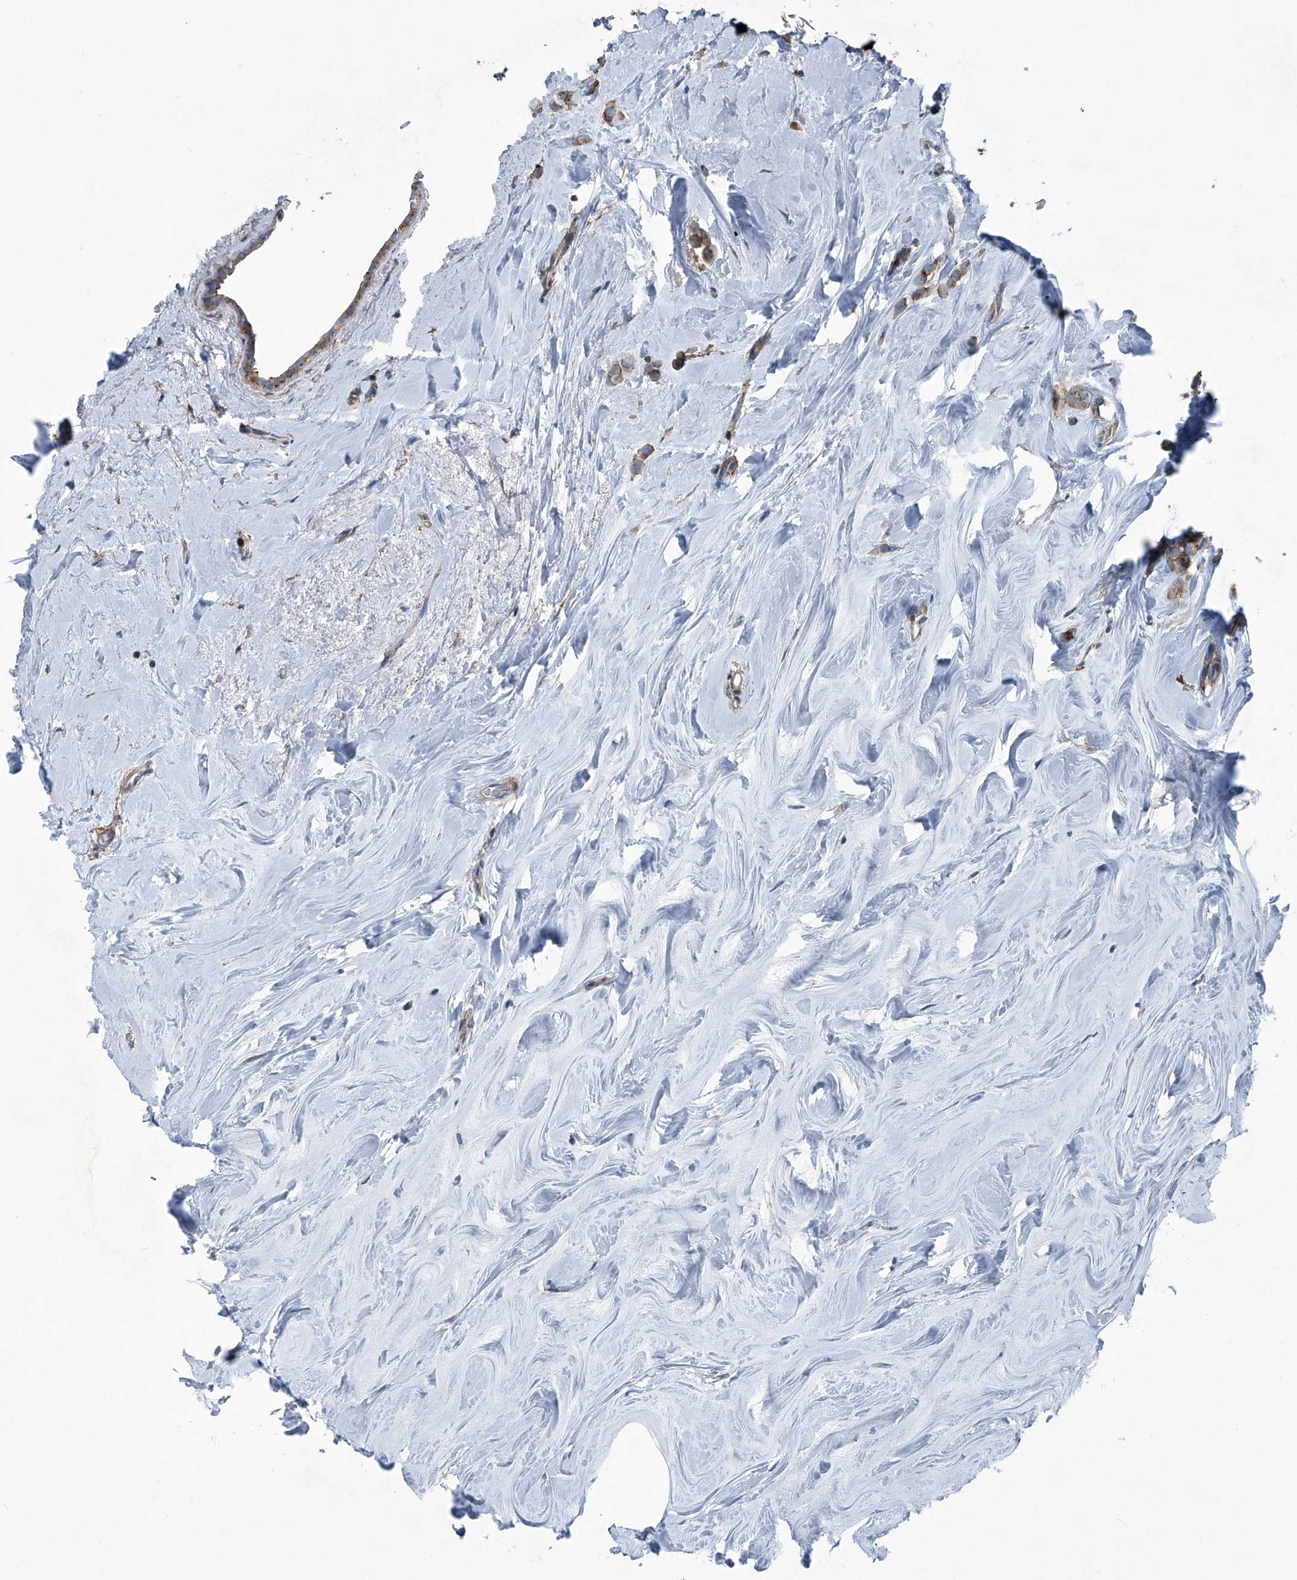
{"staining": {"intensity": "moderate", "quantity": ">75%", "location": "cytoplasmic/membranous"}, "tissue": "breast cancer", "cell_type": "Tumor cells", "image_type": "cancer", "snomed": [{"axis": "morphology", "description": "Lobular carcinoma"}, {"axis": "topography", "description": "Breast"}], "caption": "This is a micrograph of immunohistochemistry staining of lobular carcinoma (breast), which shows moderate staining in the cytoplasmic/membranous of tumor cells.", "gene": "SEPTIN7", "patient": {"sex": "female", "age": 47}}